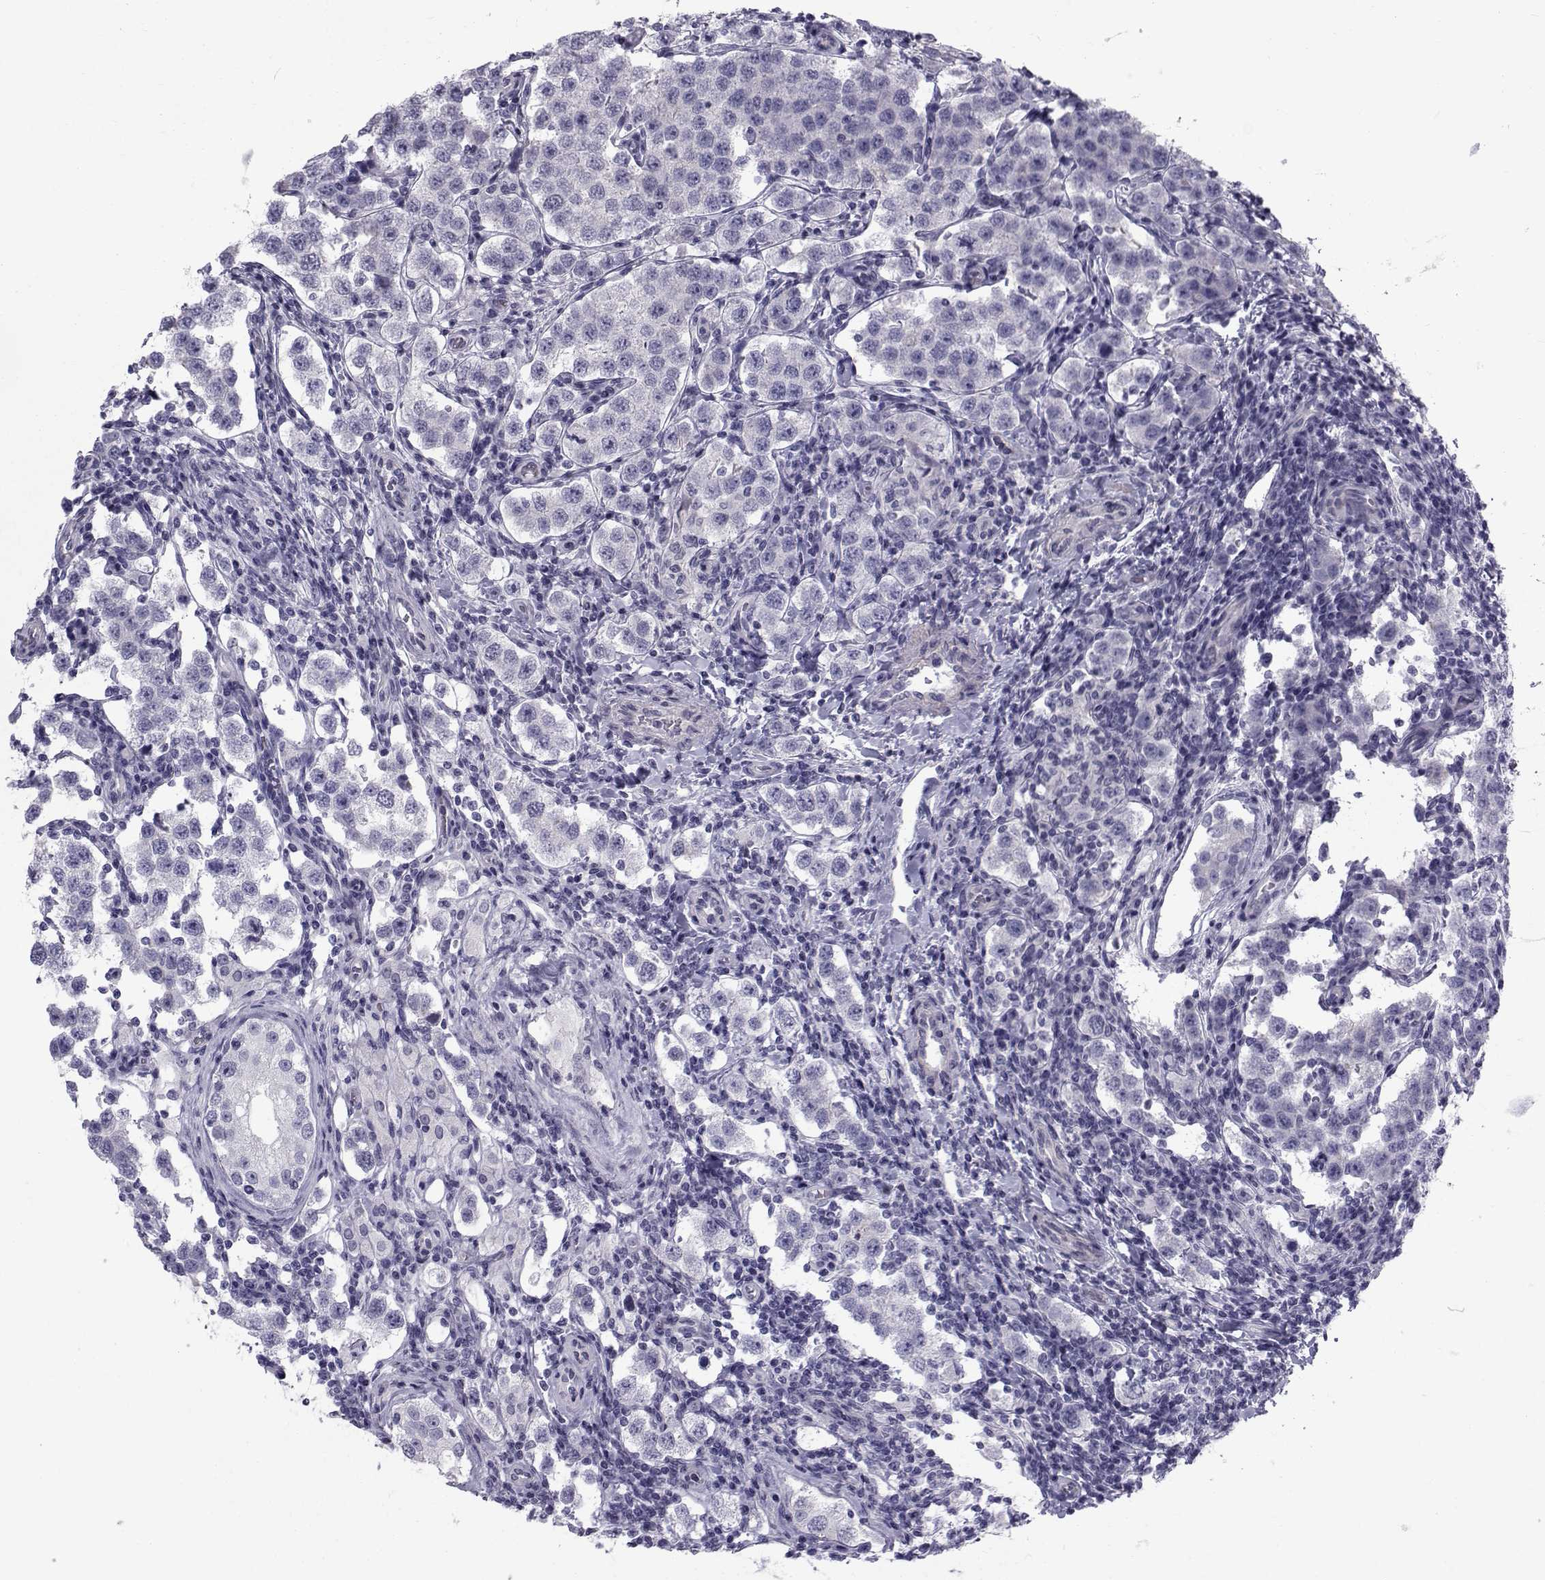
{"staining": {"intensity": "negative", "quantity": "none", "location": "none"}, "tissue": "testis cancer", "cell_type": "Tumor cells", "image_type": "cancer", "snomed": [{"axis": "morphology", "description": "Seminoma, NOS"}, {"axis": "topography", "description": "Testis"}], "caption": "High magnification brightfield microscopy of testis seminoma stained with DAB (brown) and counterstained with hematoxylin (blue): tumor cells show no significant positivity.", "gene": "SPANXD", "patient": {"sex": "male", "age": 37}}